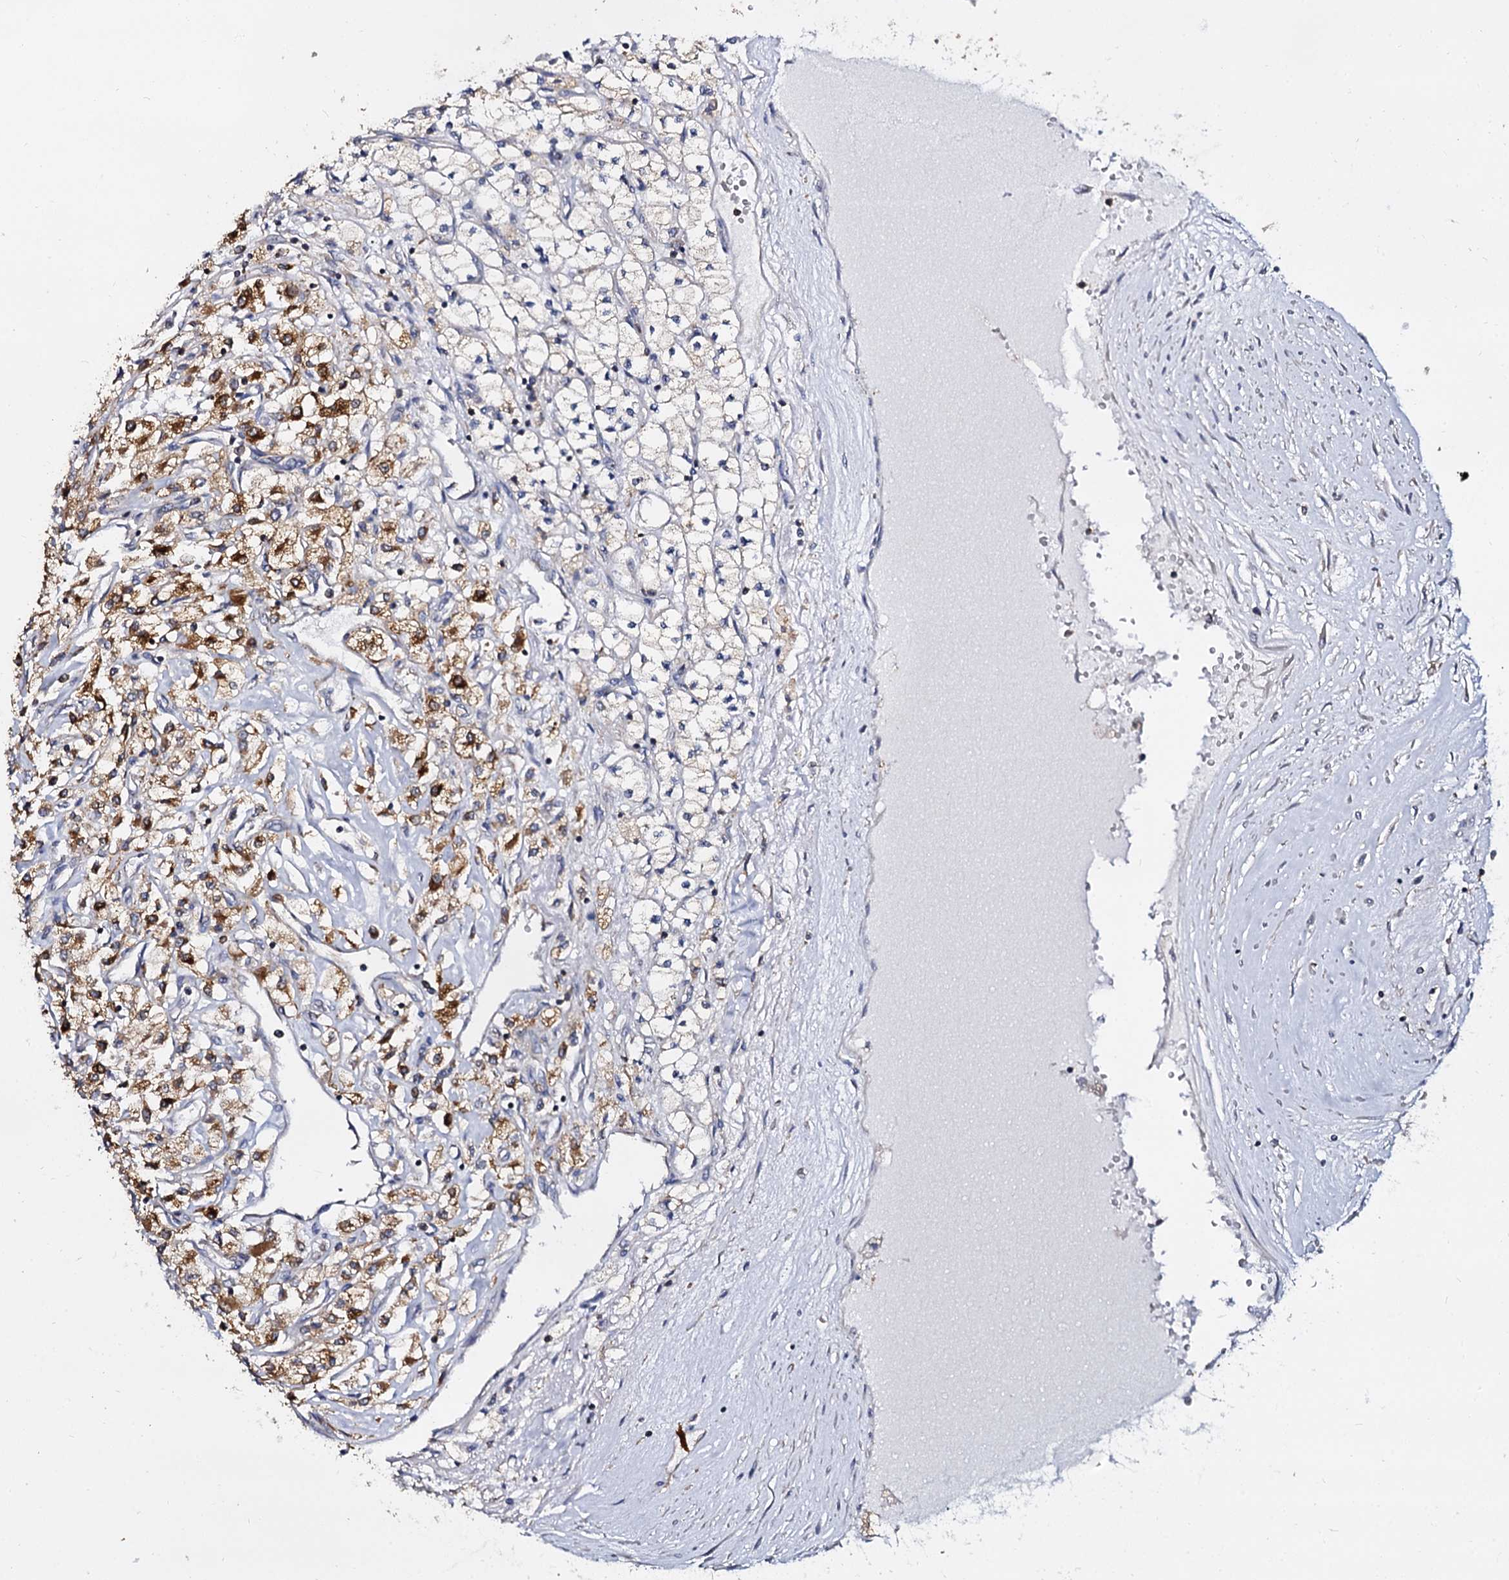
{"staining": {"intensity": "moderate", "quantity": "25%-75%", "location": "cytoplasmic/membranous"}, "tissue": "renal cancer", "cell_type": "Tumor cells", "image_type": "cancer", "snomed": [{"axis": "morphology", "description": "Adenocarcinoma, NOS"}, {"axis": "topography", "description": "Kidney"}], "caption": "The micrograph exhibits immunohistochemical staining of renal cancer (adenocarcinoma). There is moderate cytoplasmic/membranous positivity is appreciated in approximately 25%-75% of tumor cells.", "gene": "ANKRD13A", "patient": {"sex": "male", "age": 80}}